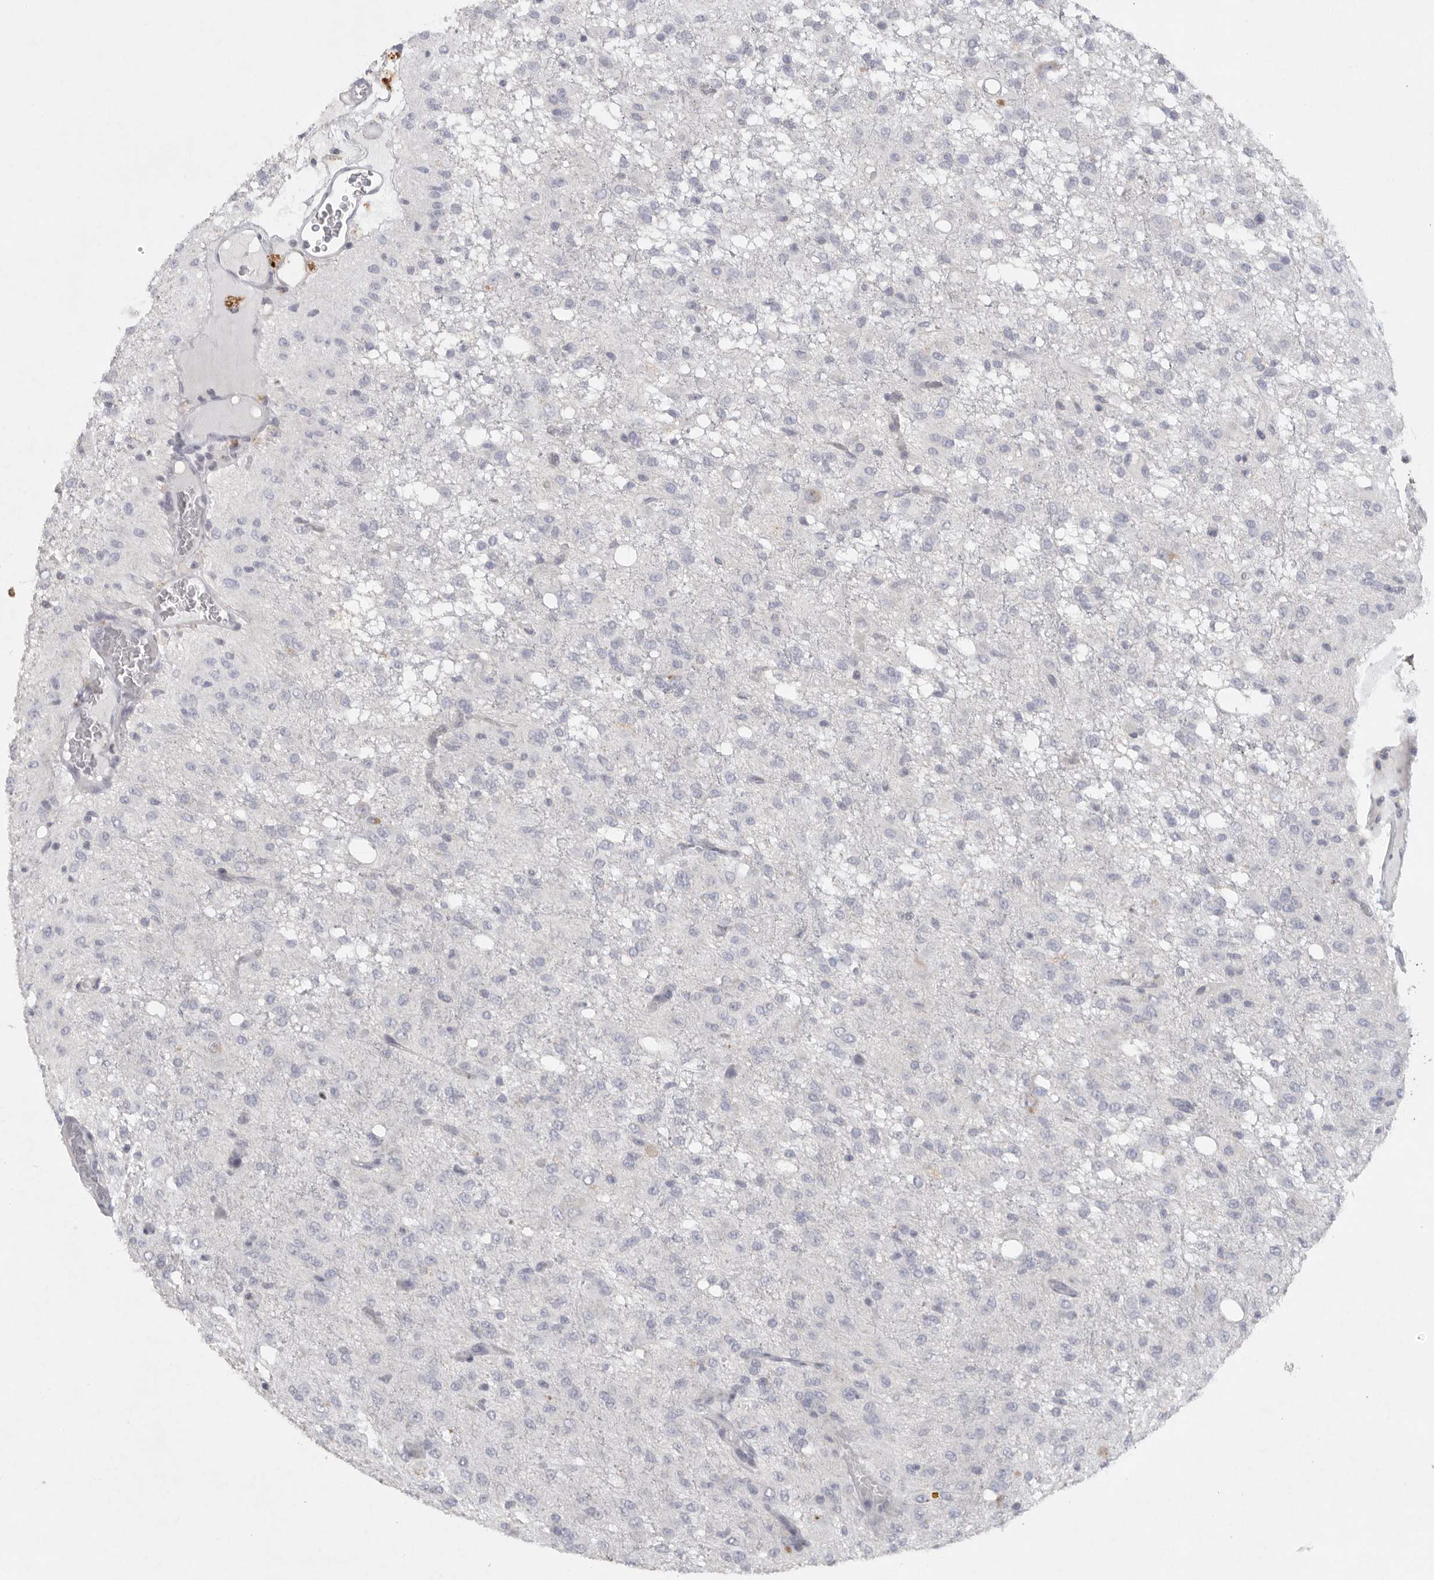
{"staining": {"intensity": "negative", "quantity": "none", "location": "none"}, "tissue": "glioma", "cell_type": "Tumor cells", "image_type": "cancer", "snomed": [{"axis": "morphology", "description": "Glioma, malignant, High grade"}, {"axis": "topography", "description": "Brain"}], "caption": "Immunohistochemistry (IHC) photomicrograph of neoplastic tissue: glioma stained with DAB (3,3'-diaminobenzidine) reveals no significant protein expression in tumor cells. (DAB (3,3'-diaminobenzidine) immunohistochemistry, high magnification).", "gene": "TMEM69", "patient": {"sex": "female", "age": 59}}